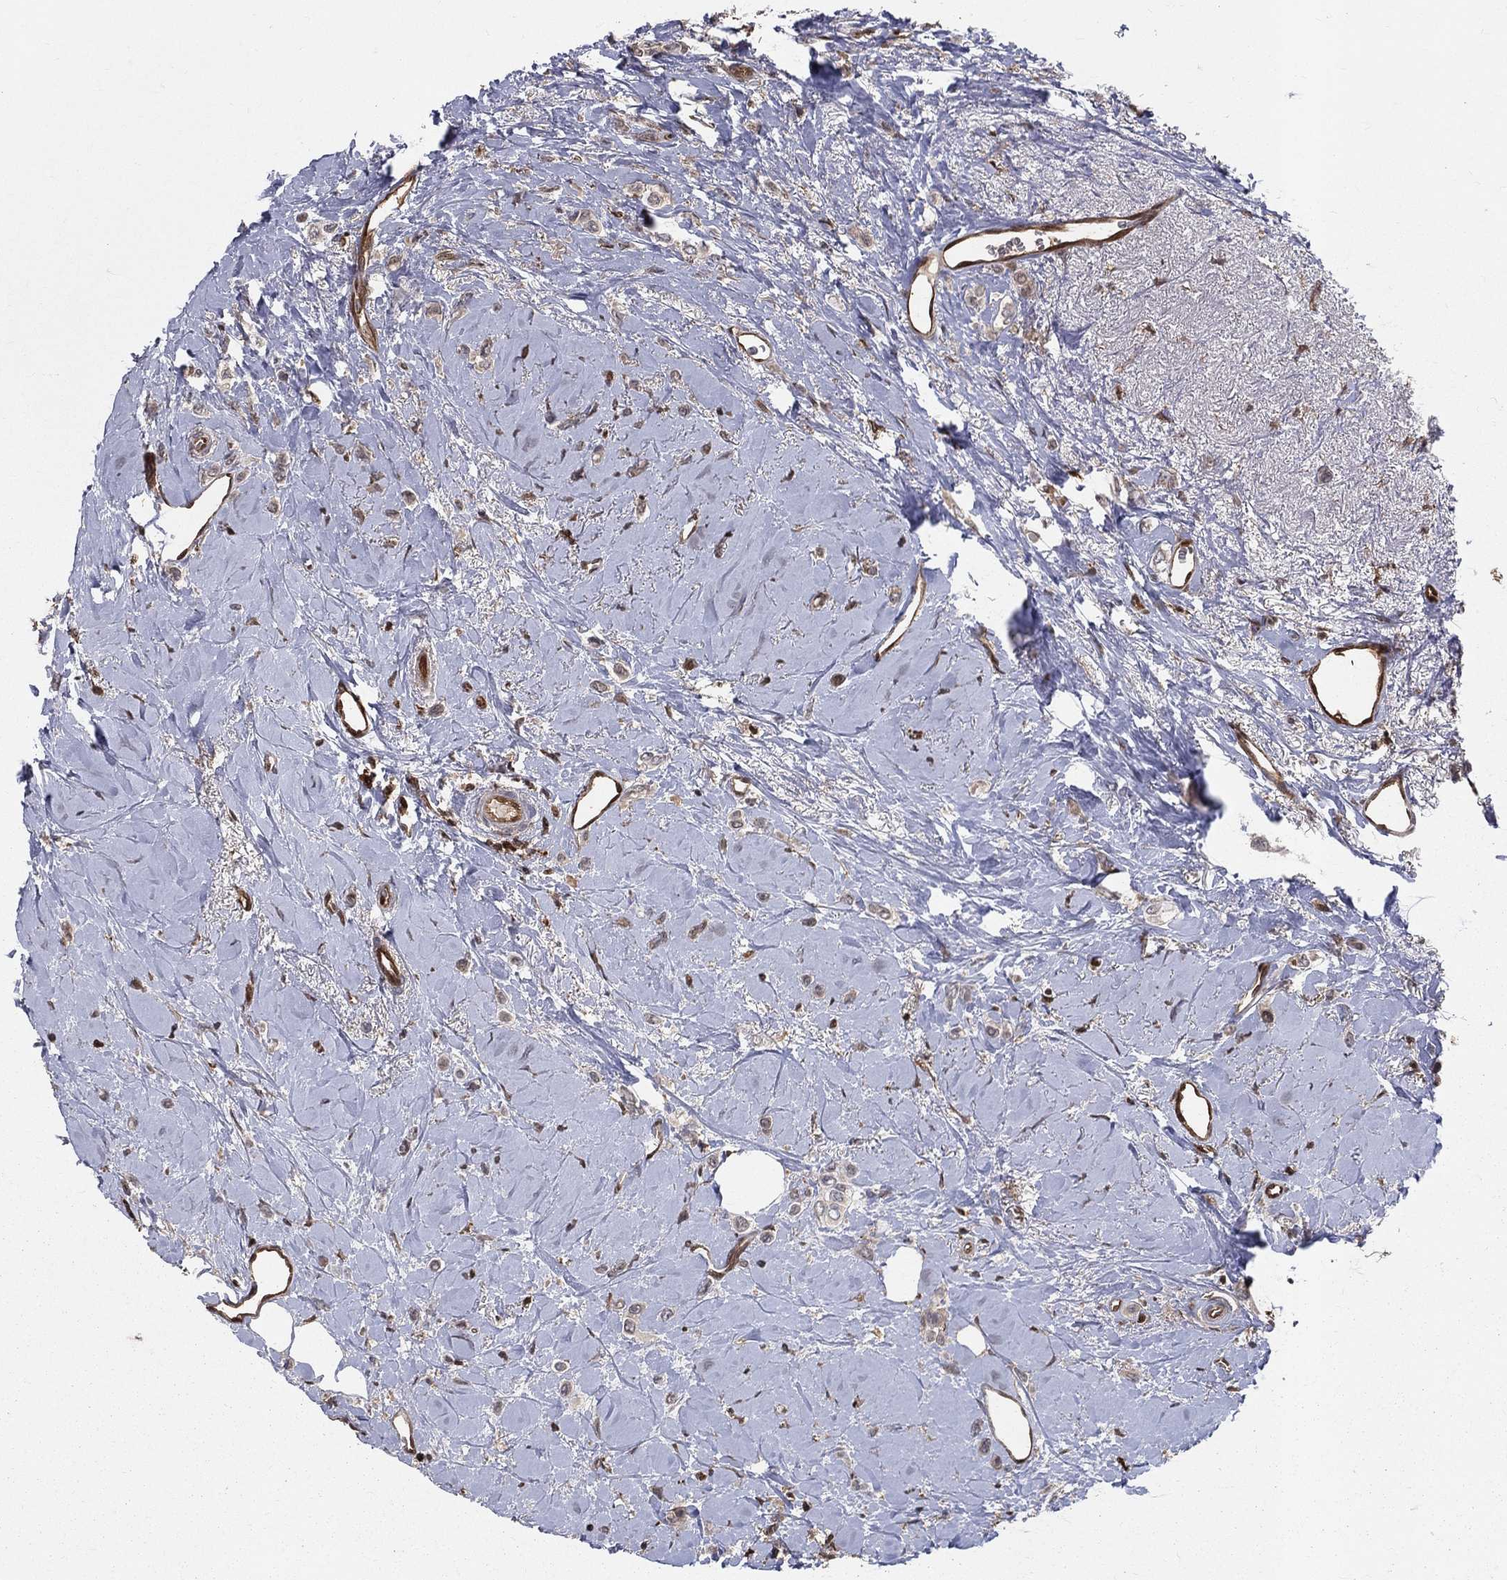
{"staining": {"intensity": "weak", "quantity": ">75%", "location": "cytoplasmic/membranous"}, "tissue": "breast cancer", "cell_type": "Tumor cells", "image_type": "cancer", "snomed": [{"axis": "morphology", "description": "Lobular carcinoma"}, {"axis": "topography", "description": "Breast"}], "caption": "Protein expression analysis of human breast cancer reveals weak cytoplasmic/membranous staining in about >75% of tumor cells.", "gene": "ENO1", "patient": {"sex": "female", "age": 66}}